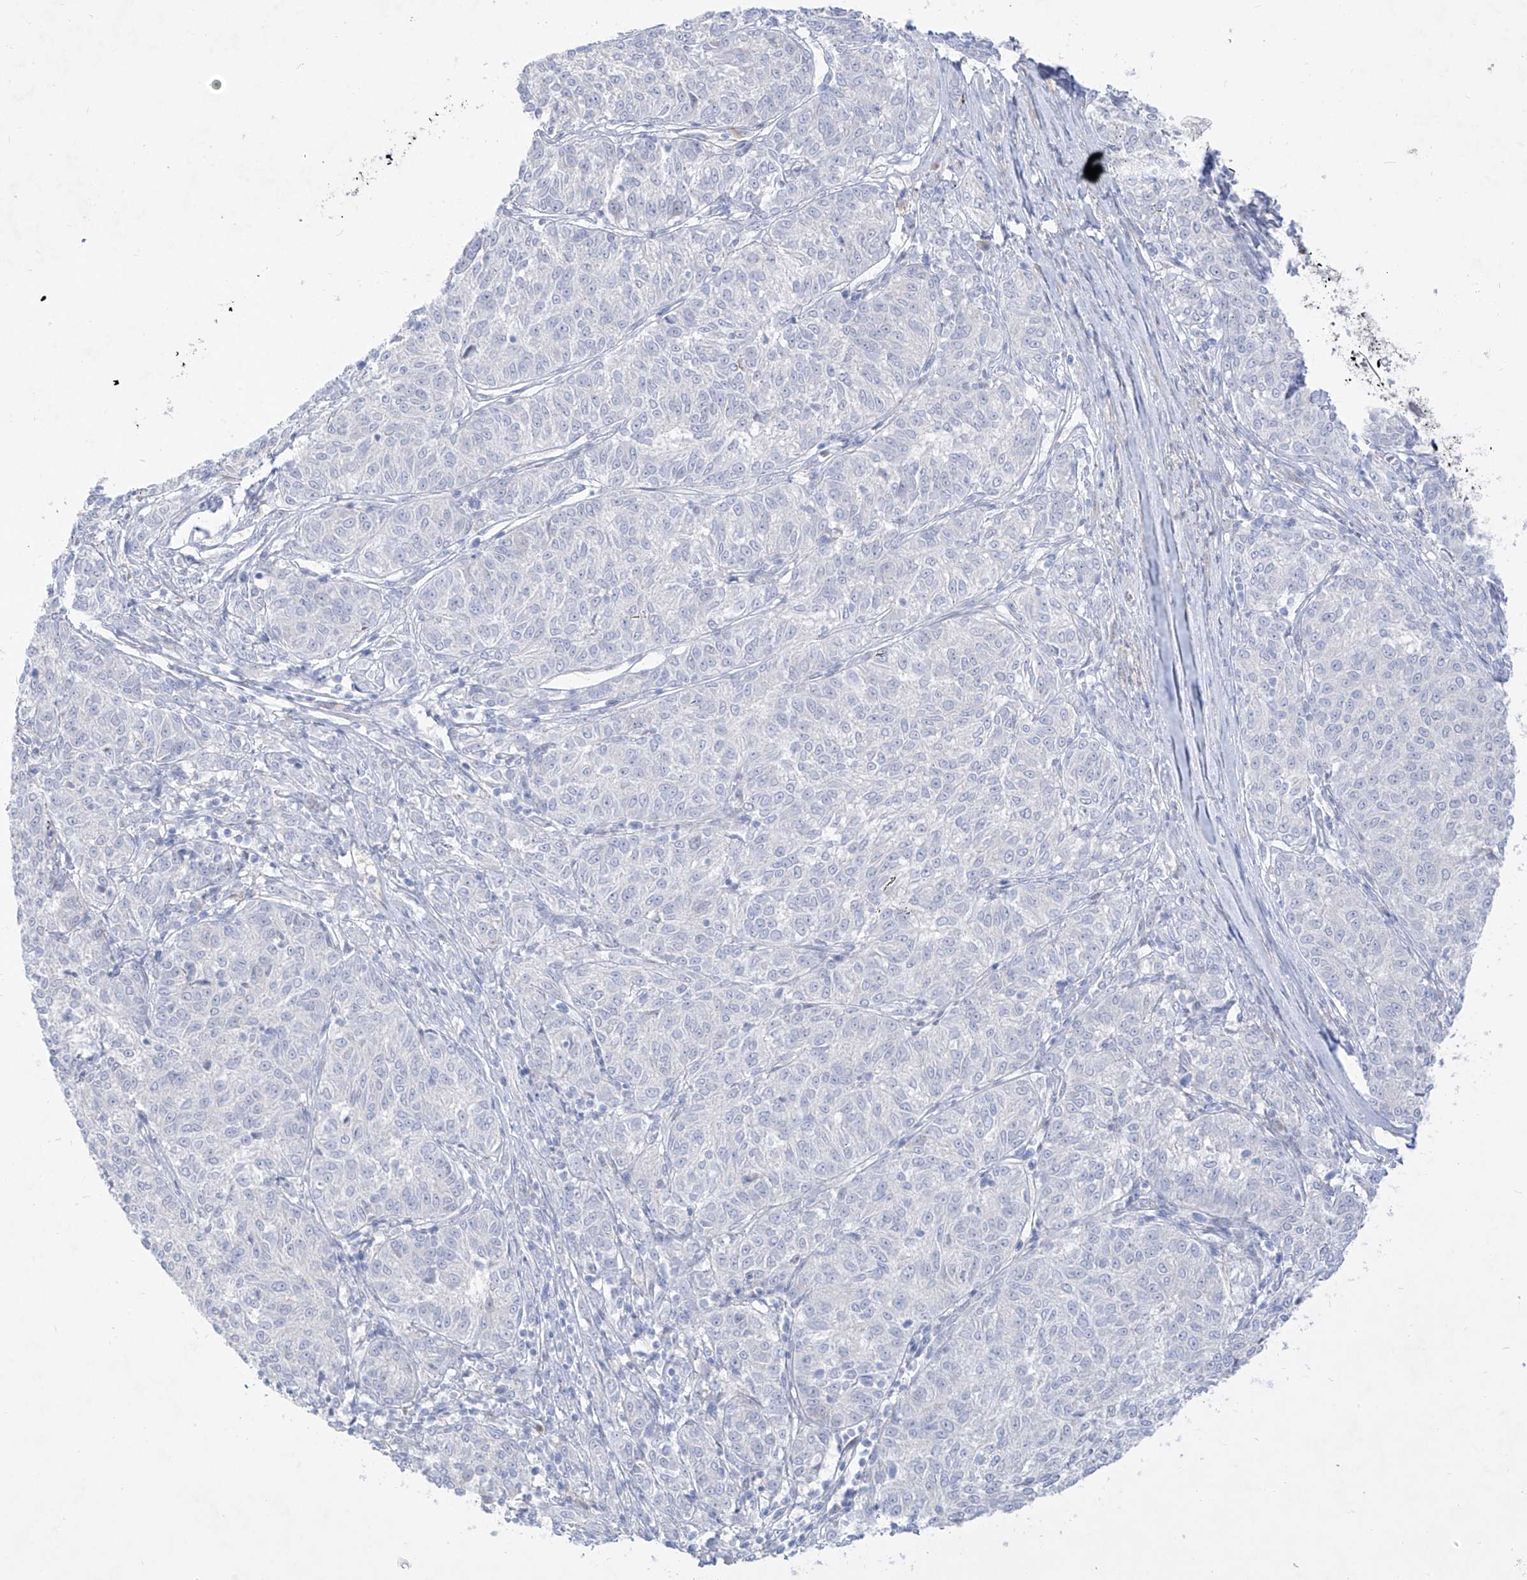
{"staining": {"intensity": "negative", "quantity": "none", "location": "none"}, "tissue": "melanoma", "cell_type": "Tumor cells", "image_type": "cancer", "snomed": [{"axis": "morphology", "description": "Malignant melanoma, NOS"}, {"axis": "topography", "description": "Skin"}], "caption": "This image is of melanoma stained with IHC to label a protein in brown with the nuclei are counter-stained blue. There is no positivity in tumor cells.", "gene": "TGM4", "patient": {"sex": "female", "age": 72}}